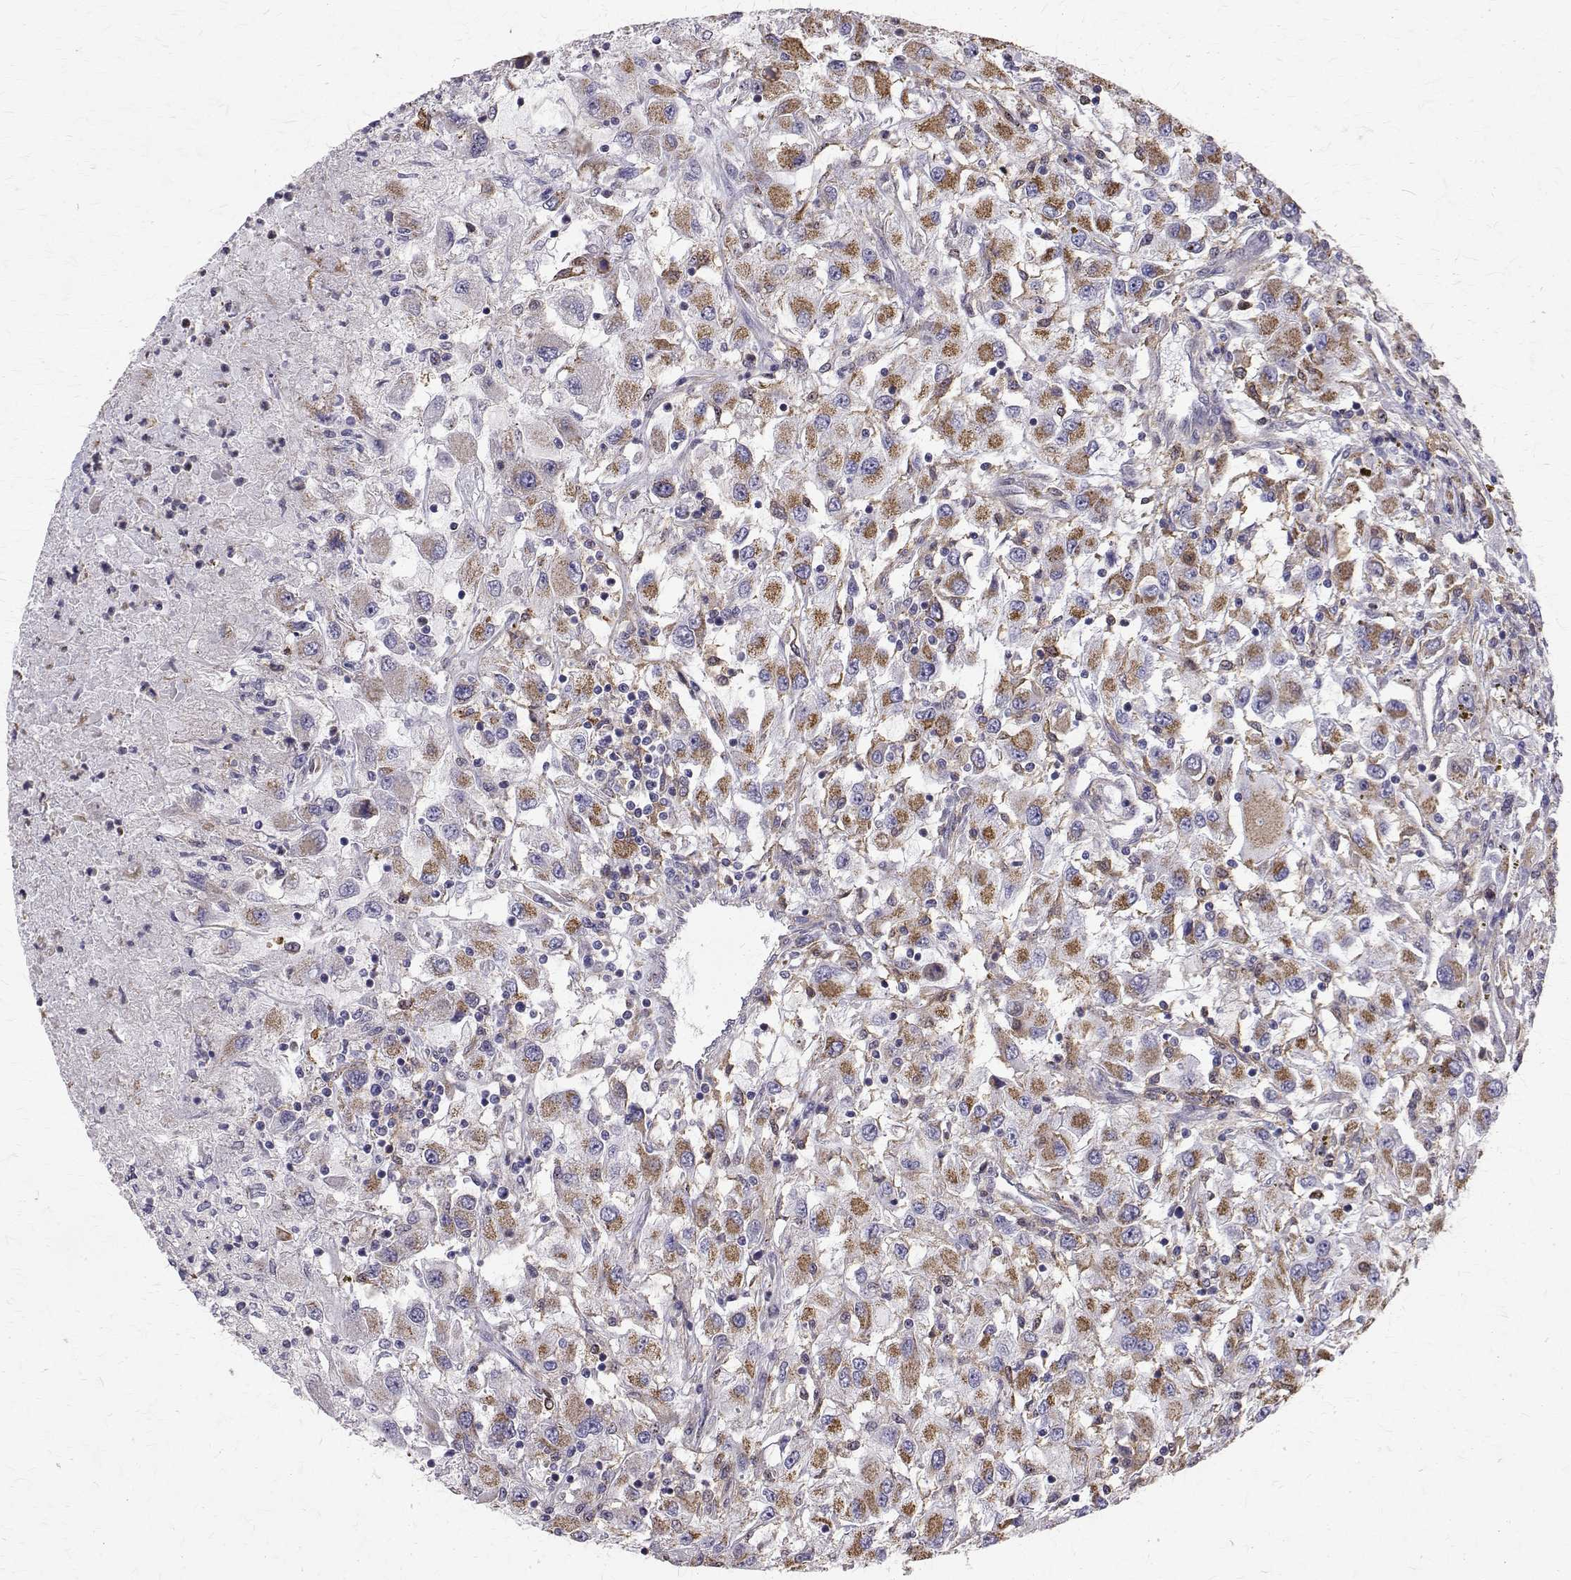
{"staining": {"intensity": "moderate", "quantity": ">75%", "location": "cytoplasmic/membranous"}, "tissue": "renal cancer", "cell_type": "Tumor cells", "image_type": "cancer", "snomed": [{"axis": "morphology", "description": "Adenocarcinoma, NOS"}, {"axis": "topography", "description": "Kidney"}], "caption": "A brown stain highlights moderate cytoplasmic/membranous staining of a protein in human adenocarcinoma (renal) tumor cells.", "gene": "CCDC89", "patient": {"sex": "female", "age": 67}}